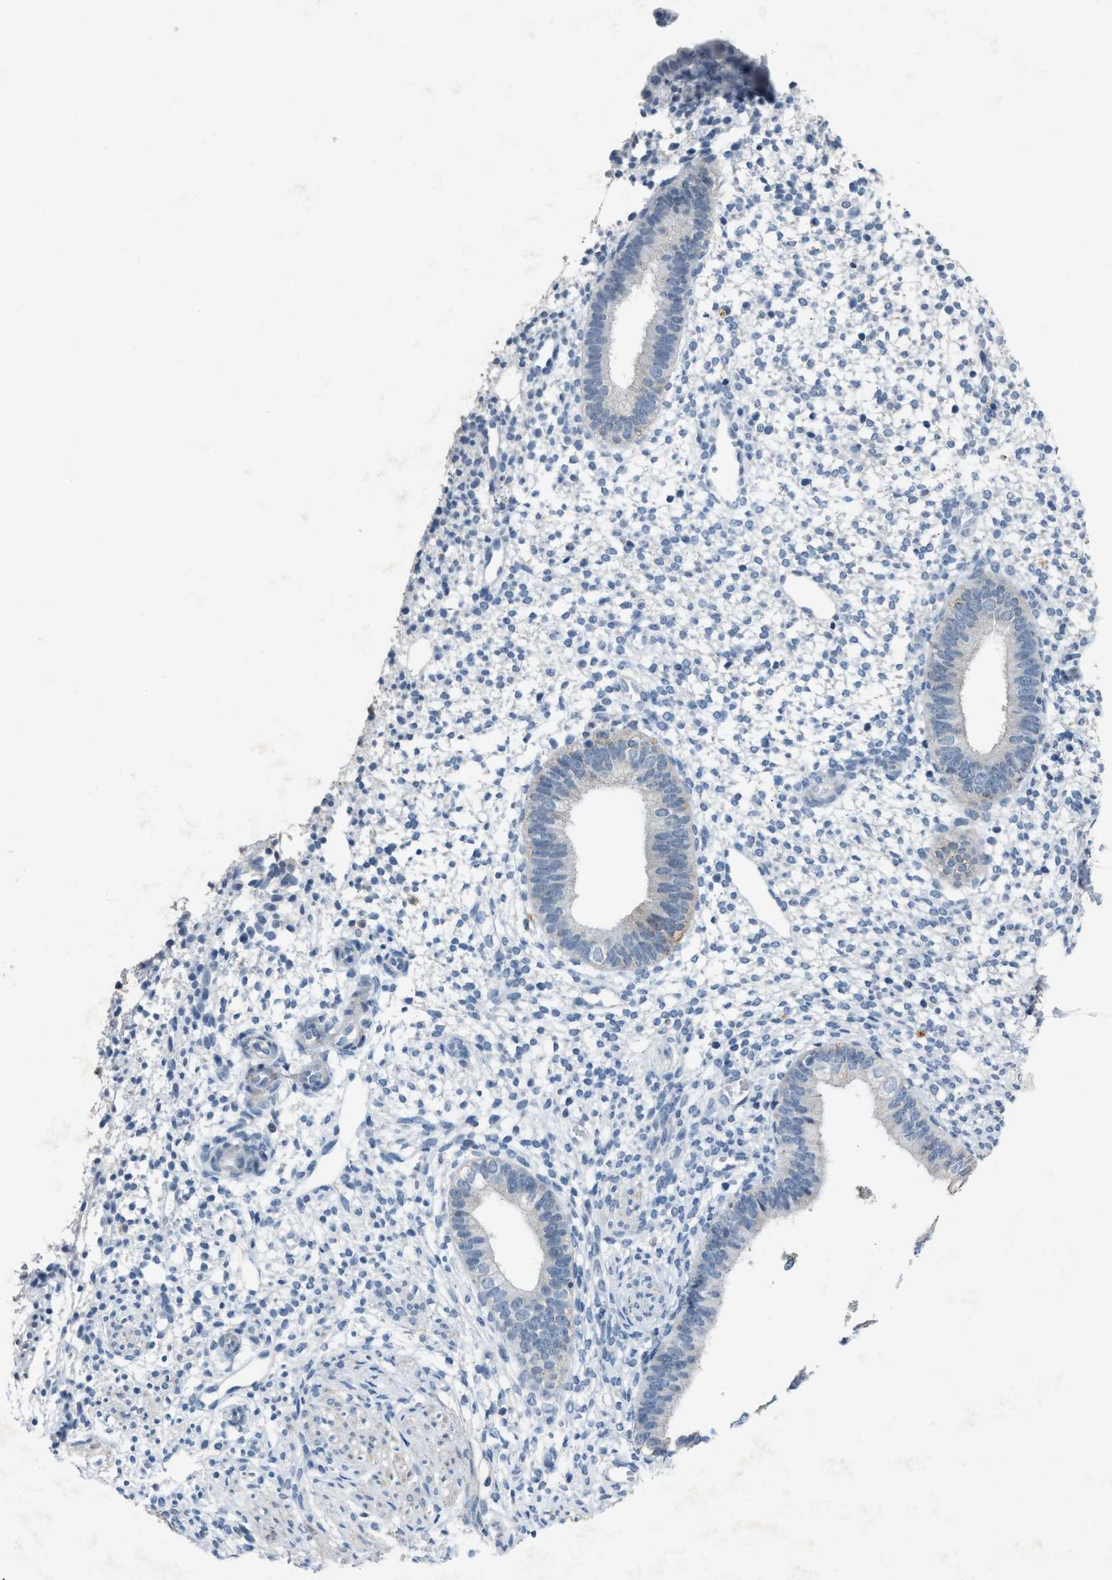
{"staining": {"intensity": "negative", "quantity": "none", "location": "none"}, "tissue": "endometrium", "cell_type": "Cells in endometrial stroma", "image_type": "normal", "snomed": [{"axis": "morphology", "description": "Normal tissue, NOS"}, {"axis": "topography", "description": "Endometrium"}], "caption": "Cells in endometrial stroma are negative for protein expression in normal human endometrium. (Stains: DAB immunohistochemistry (IHC) with hematoxylin counter stain, Microscopy: brightfield microscopy at high magnification).", "gene": "SLC5A5", "patient": {"sex": "female", "age": 46}}